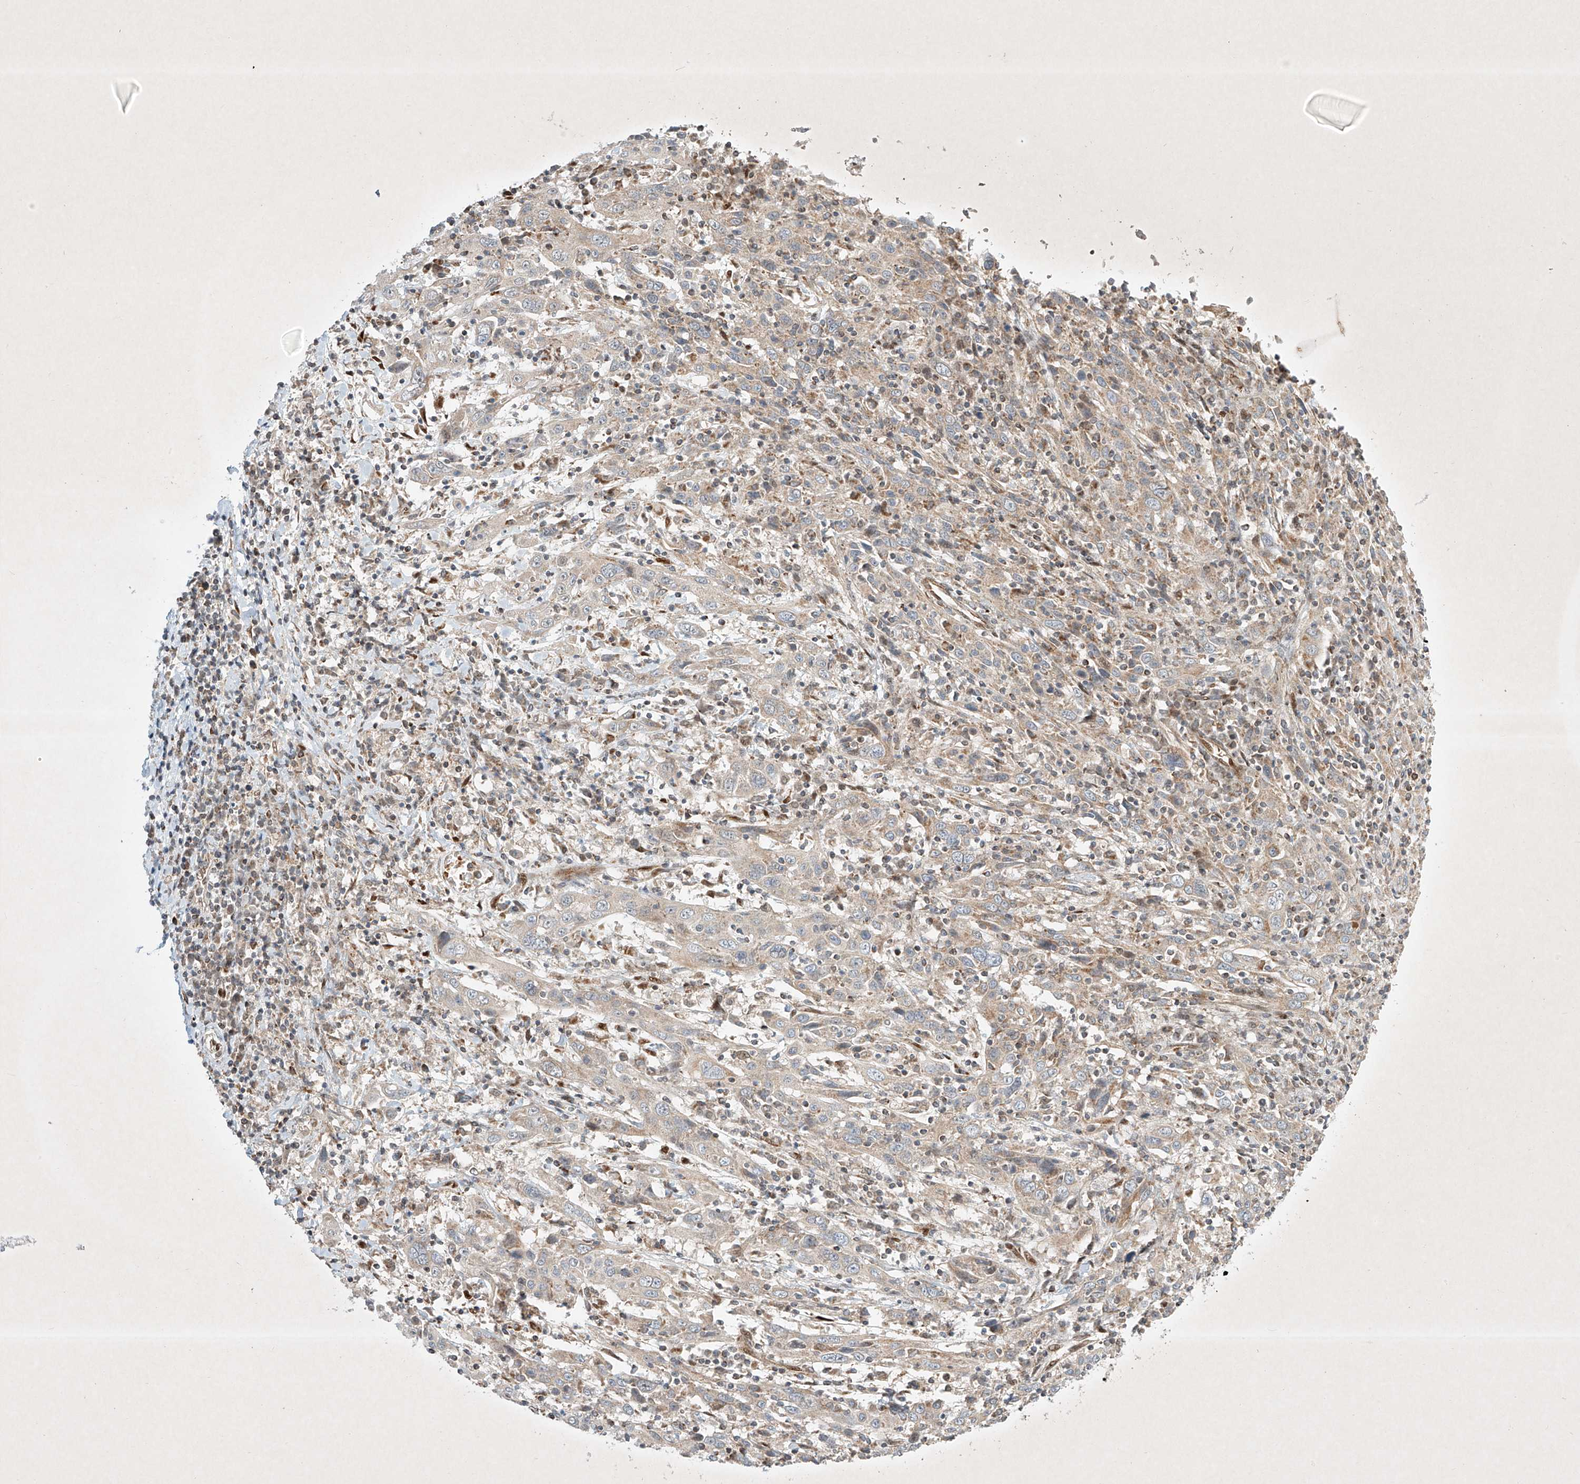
{"staining": {"intensity": "weak", "quantity": "<25%", "location": "cytoplasmic/membranous"}, "tissue": "cervical cancer", "cell_type": "Tumor cells", "image_type": "cancer", "snomed": [{"axis": "morphology", "description": "Squamous cell carcinoma, NOS"}, {"axis": "topography", "description": "Cervix"}], "caption": "Tumor cells show no significant protein staining in cervical cancer (squamous cell carcinoma). (DAB (3,3'-diaminobenzidine) immunohistochemistry (IHC), high magnification).", "gene": "EPG5", "patient": {"sex": "female", "age": 46}}